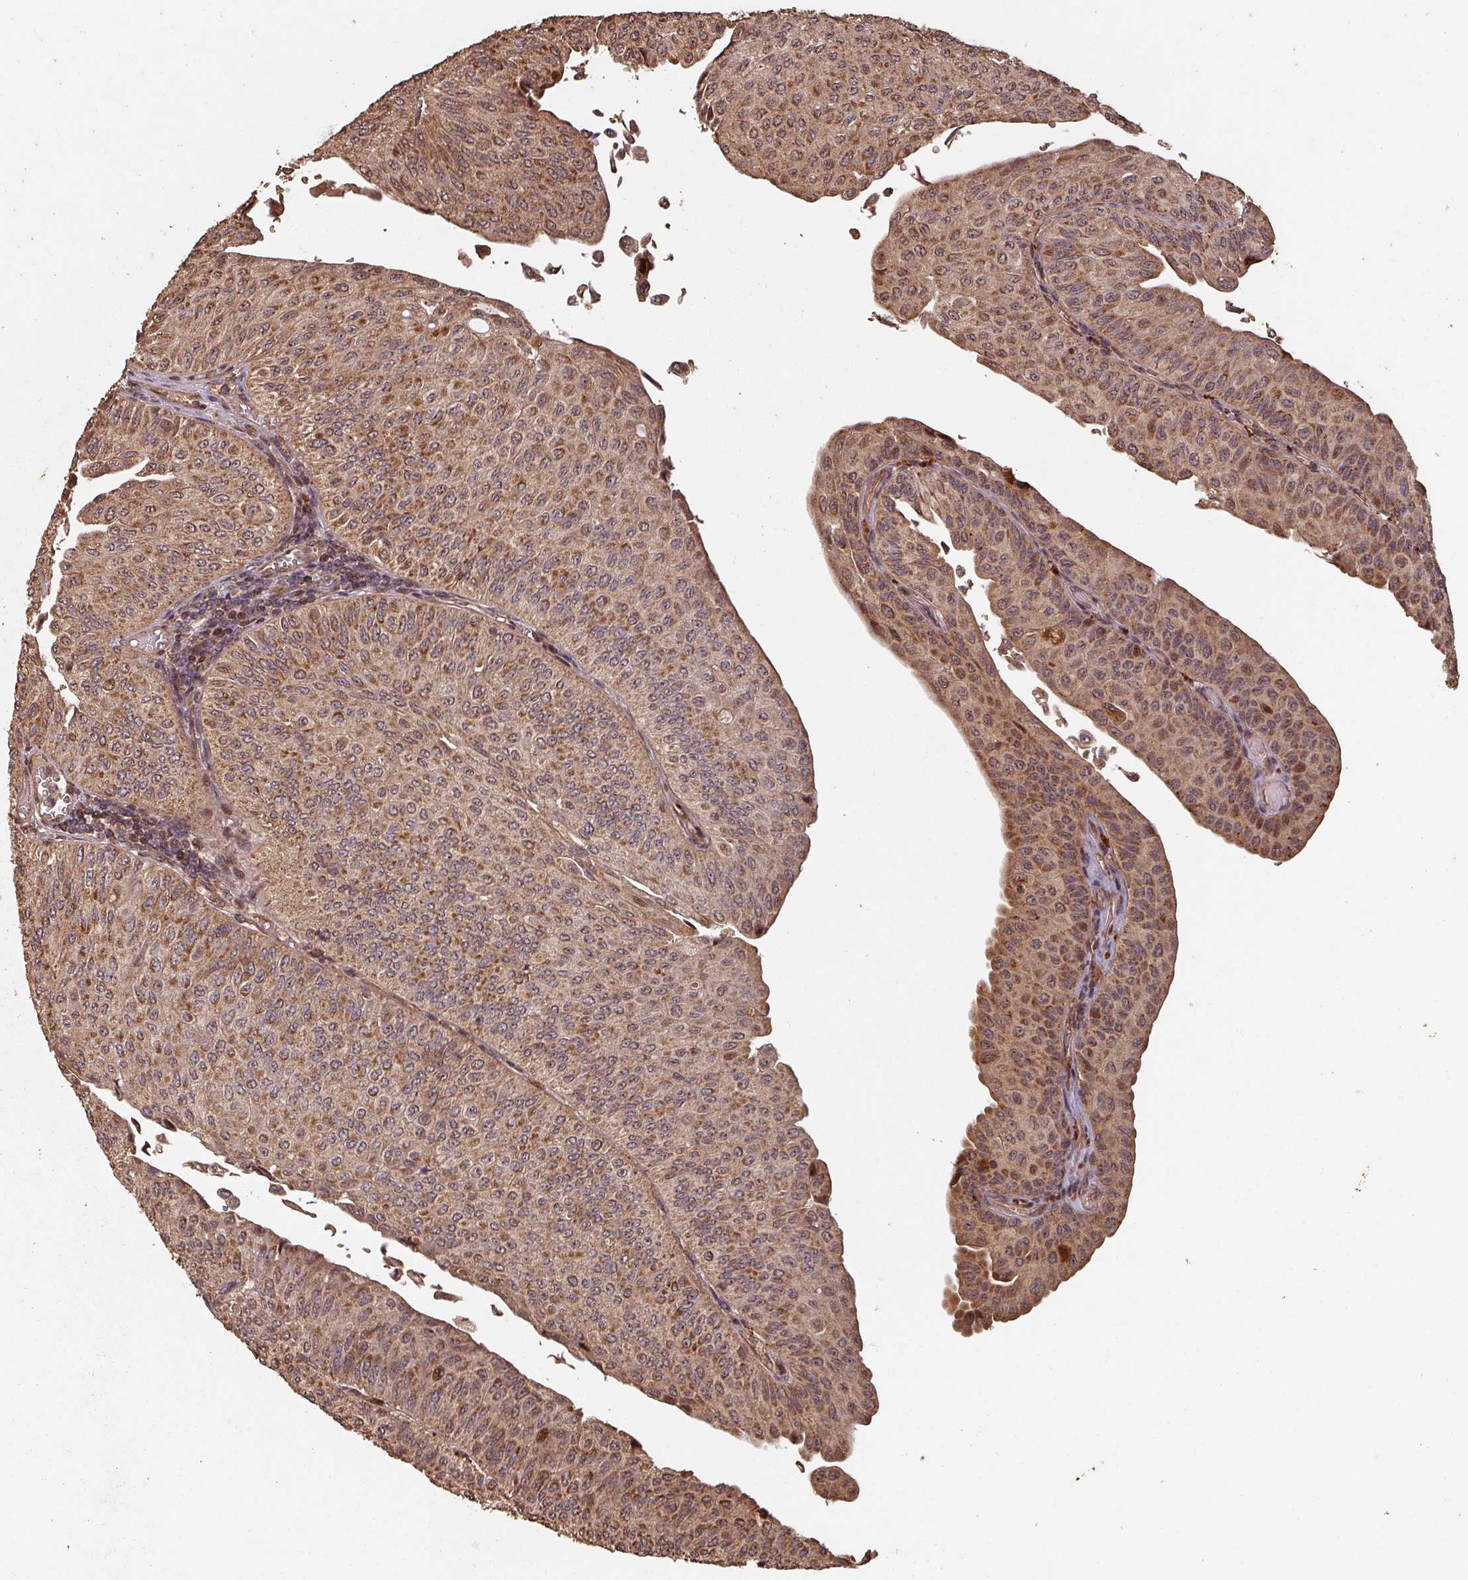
{"staining": {"intensity": "strong", "quantity": ">75%", "location": "cytoplasmic/membranous,nuclear"}, "tissue": "urothelial cancer", "cell_type": "Tumor cells", "image_type": "cancer", "snomed": [{"axis": "morphology", "description": "Urothelial carcinoma, NOS"}, {"axis": "topography", "description": "Urinary bladder"}], "caption": "Brown immunohistochemical staining in human urothelial cancer reveals strong cytoplasmic/membranous and nuclear expression in about >75% of tumor cells. The protein is shown in brown color, while the nuclei are stained blue.", "gene": "EID1", "patient": {"sex": "male", "age": 59}}